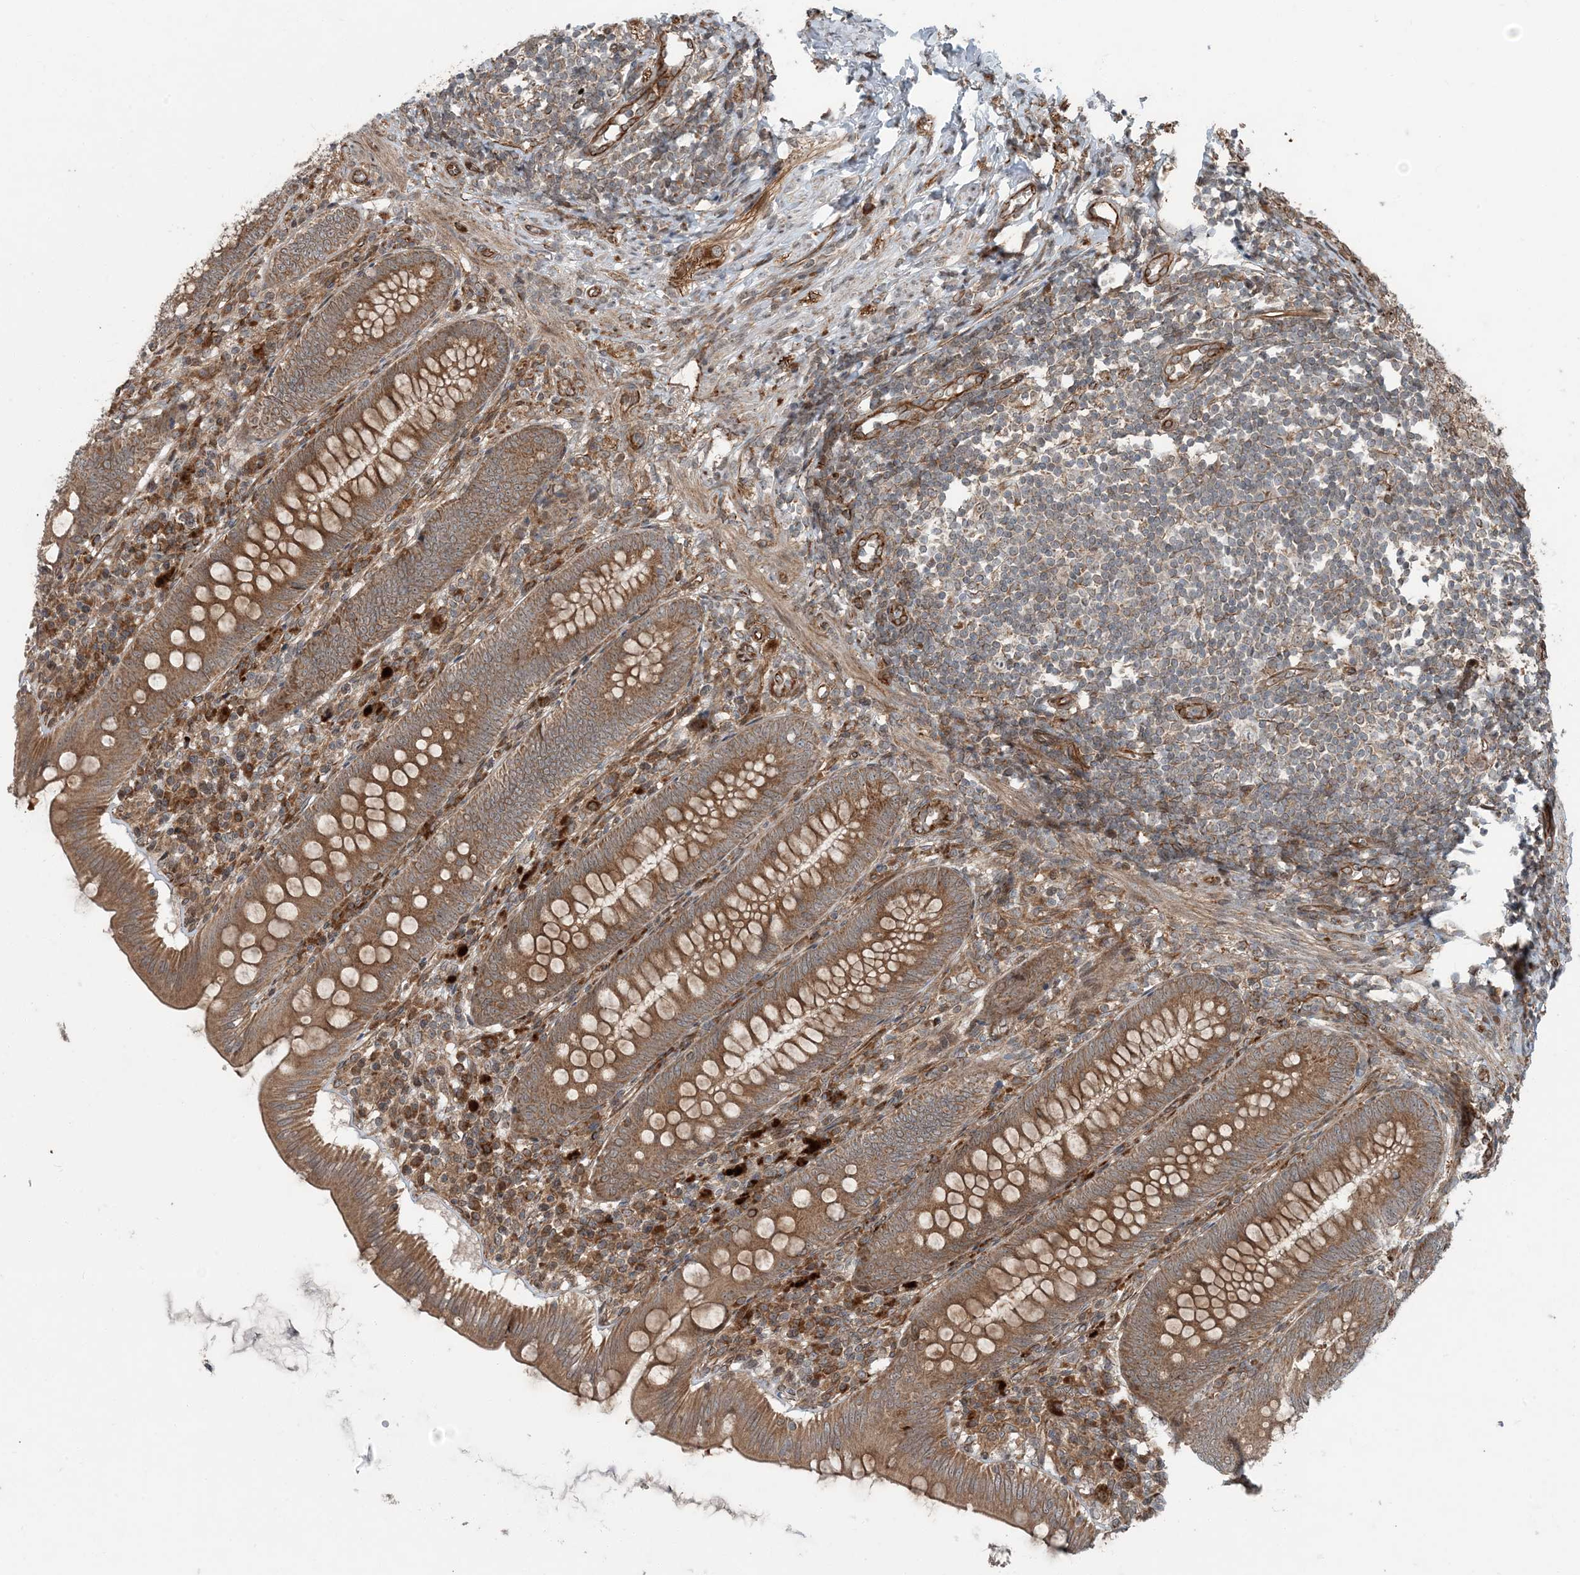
{"staining": {"intensity": "moderate", "quantity": ">75%", "location": "cytoplasmic/membranous"}, "tissue": "appendix", "cell_type": "Glandular cells", "image_type": "normal", "snomed": [{"axis": "morphology", "description": "Normal tissue, NOS"}, {"axis": "topography", "description": "Appendix"}], "caption": "Protein positivity by immunohistochemistry (IHC) shows moderate cytoplasmic/membranous expression in about >75% of glandular cells in unremarkable appendix.", "gene": "EDEM2", "patient": {"sex": "male", "age": 14}}